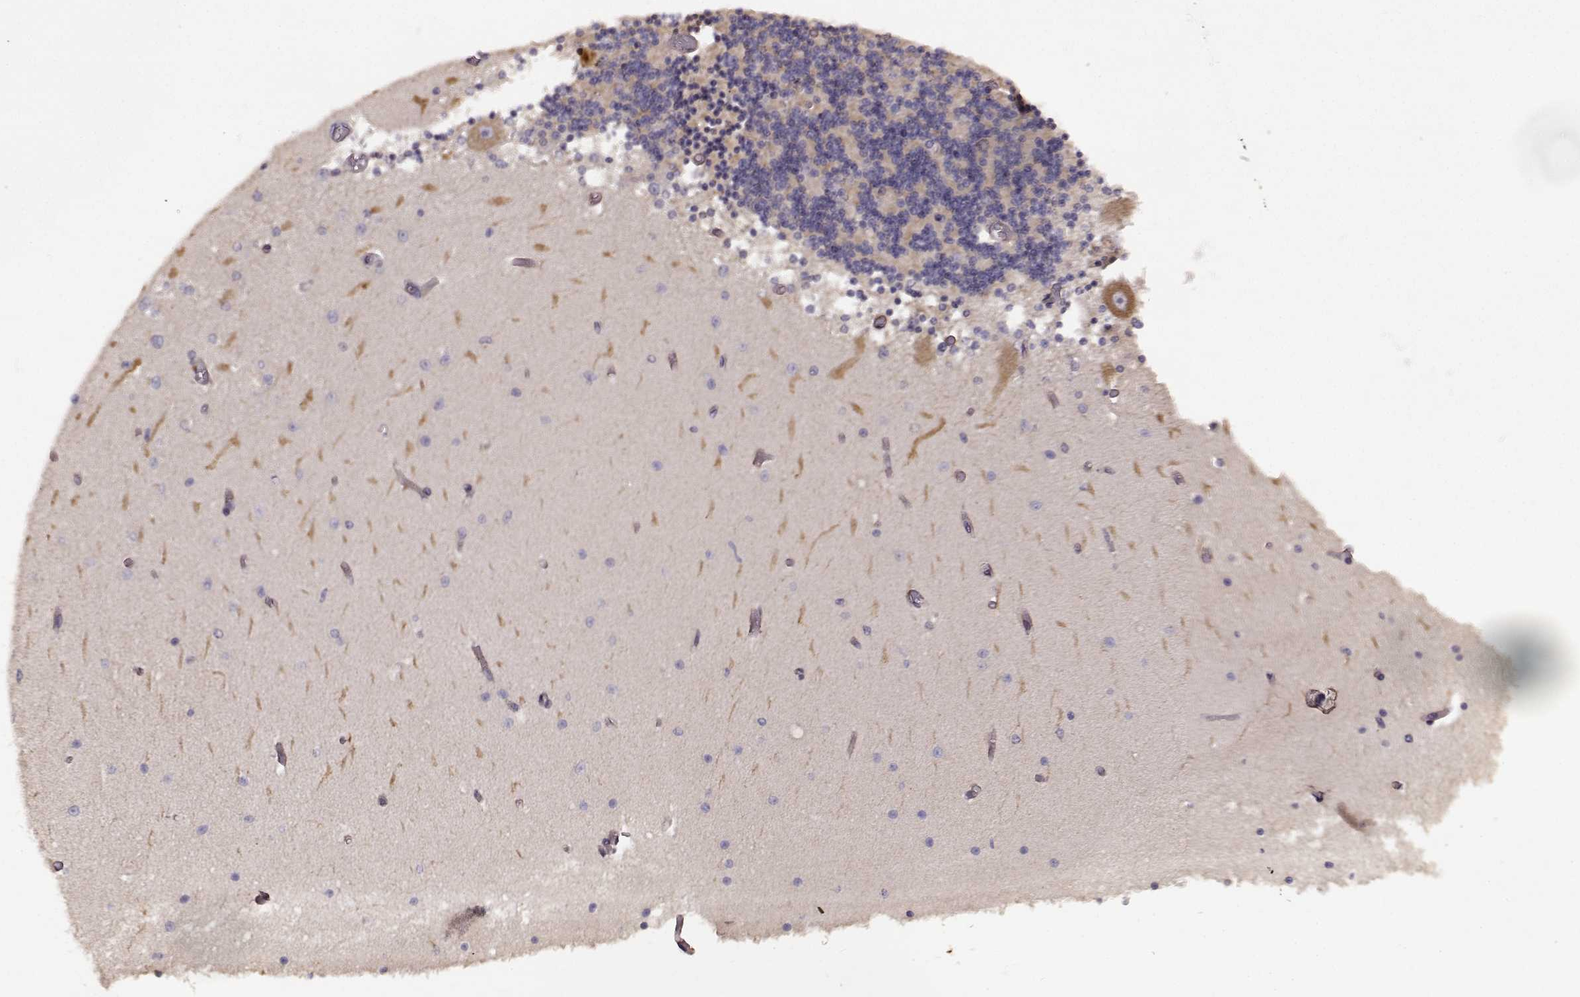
{"staining": {"intensity": "weak", "quantity": "25%-75%", "location": "cytoplasmic/membranous"}, "tissue": "cerebellum", "cell_type": "Cells in granular layer", "image_type": "normal", "snomed": [{"axis": "morphology", "description": "Normal tissue, NOS"}, {"axis": "topography", "description": "Cerebellum"}], "caption": "Weak cytoplasmic/membranous protein positivity is identified in approximately 25%-75% of cells in granular layer in cerebellum. (DAB (3,3'-diaminobenzidine) = brown stain, brightfield microscopy at high magnification).", "gene": "GHR", "patient": {"sex": "female", "age": 28}}